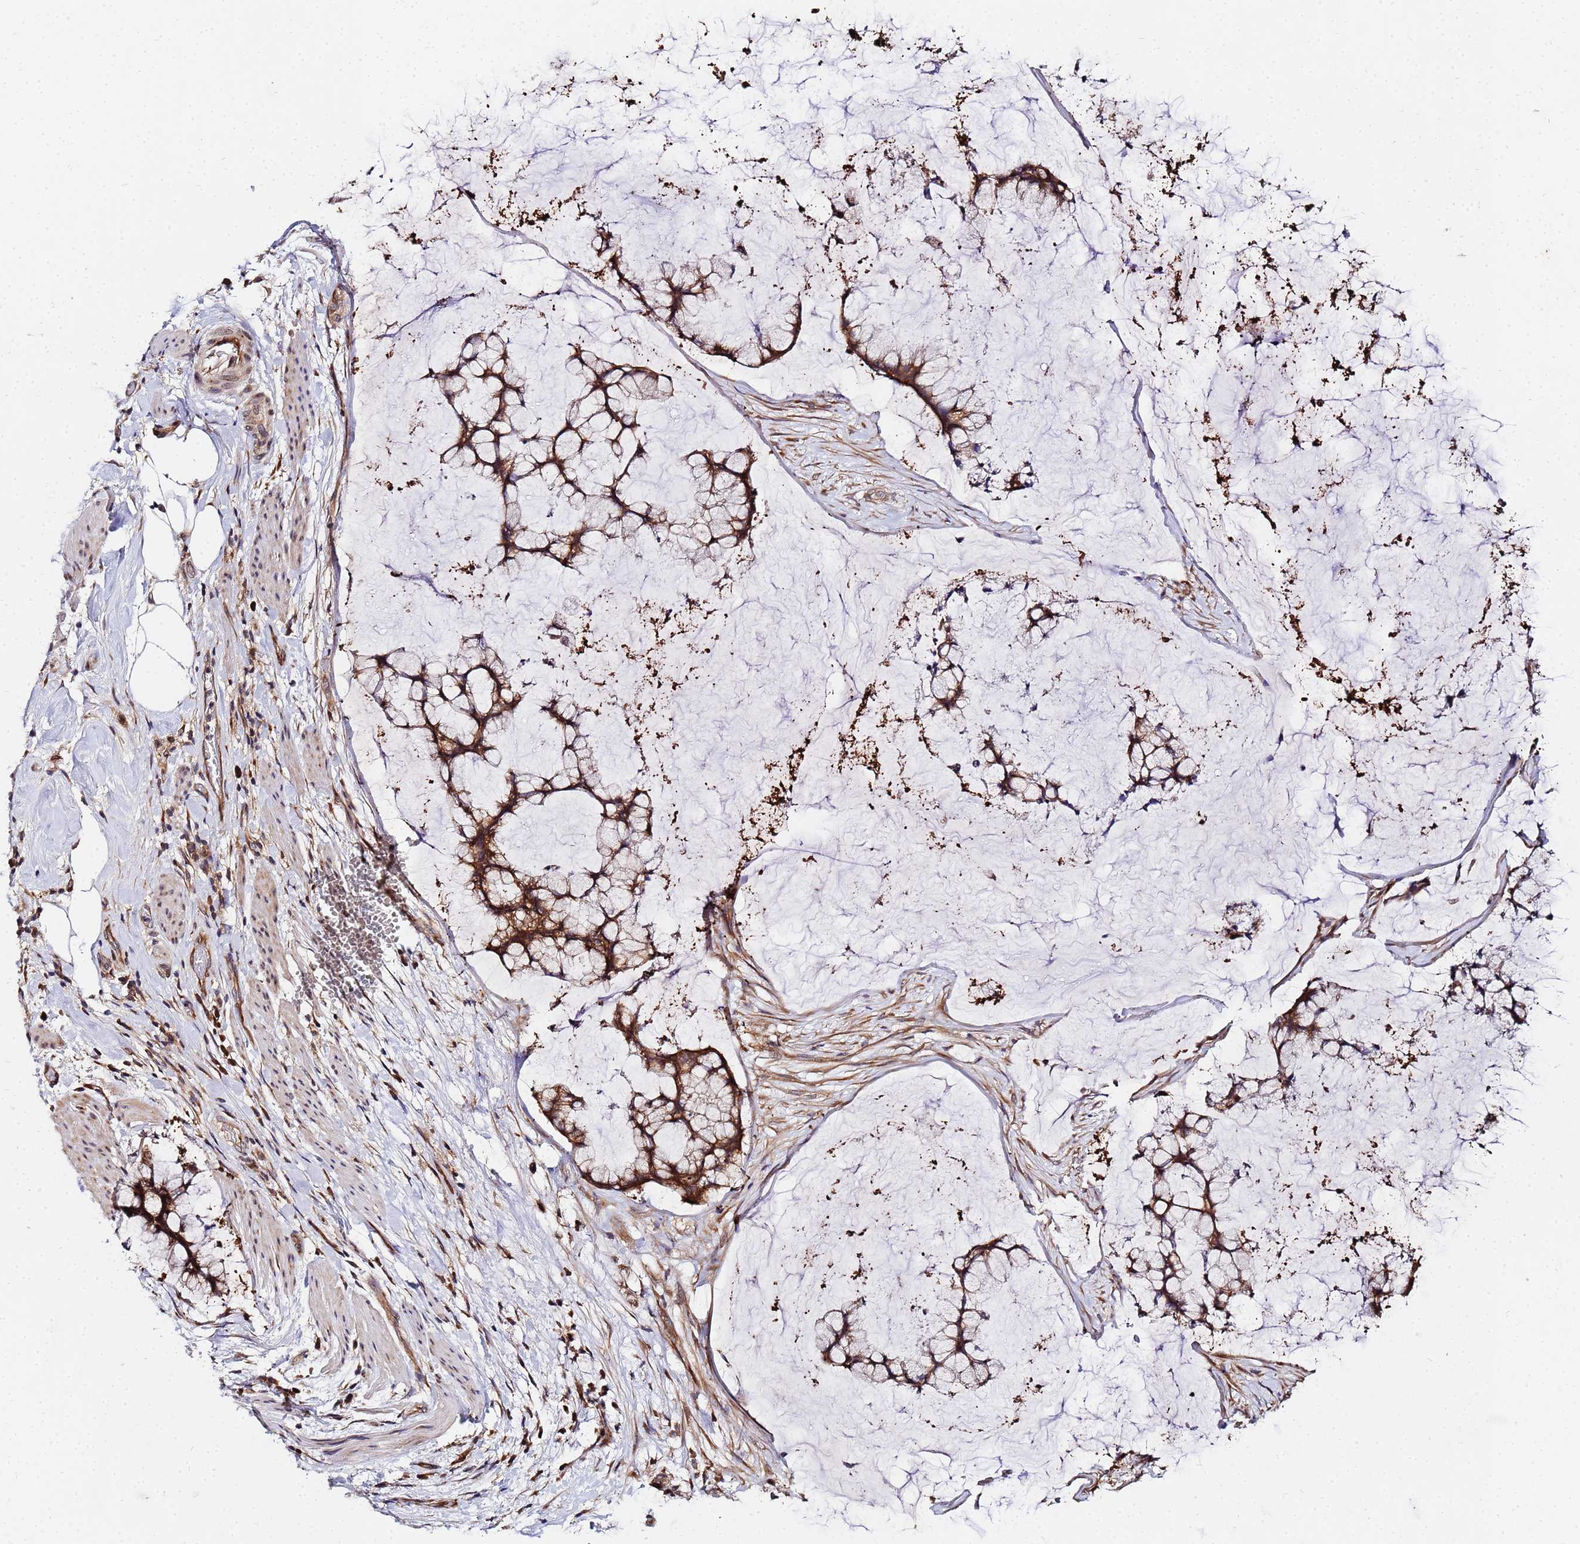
{"staining": {"intensity": "moderate", "quantity": ">75%", "location": "cytoplasmic/membranous"}, "tissue": "ovarian cancer", "cell_type": "Tumor cells", "image_type": "cancer", "snomed": [{"axis": "morphology", "description": "Cystadenocarcinoma, mucinous, NOS"}, {"axis": "topography", "description": "Ovary"}], "caption": "Mucinous cystadenocarcinoma (ovarian) tissue reveals moderate cytoplasmic/membranous positivity in about >75% of tumor cells, visualized by immunohistochemistry.", "gene": "UNC93B1", "patient": {"sex": "female", "age": 42}}